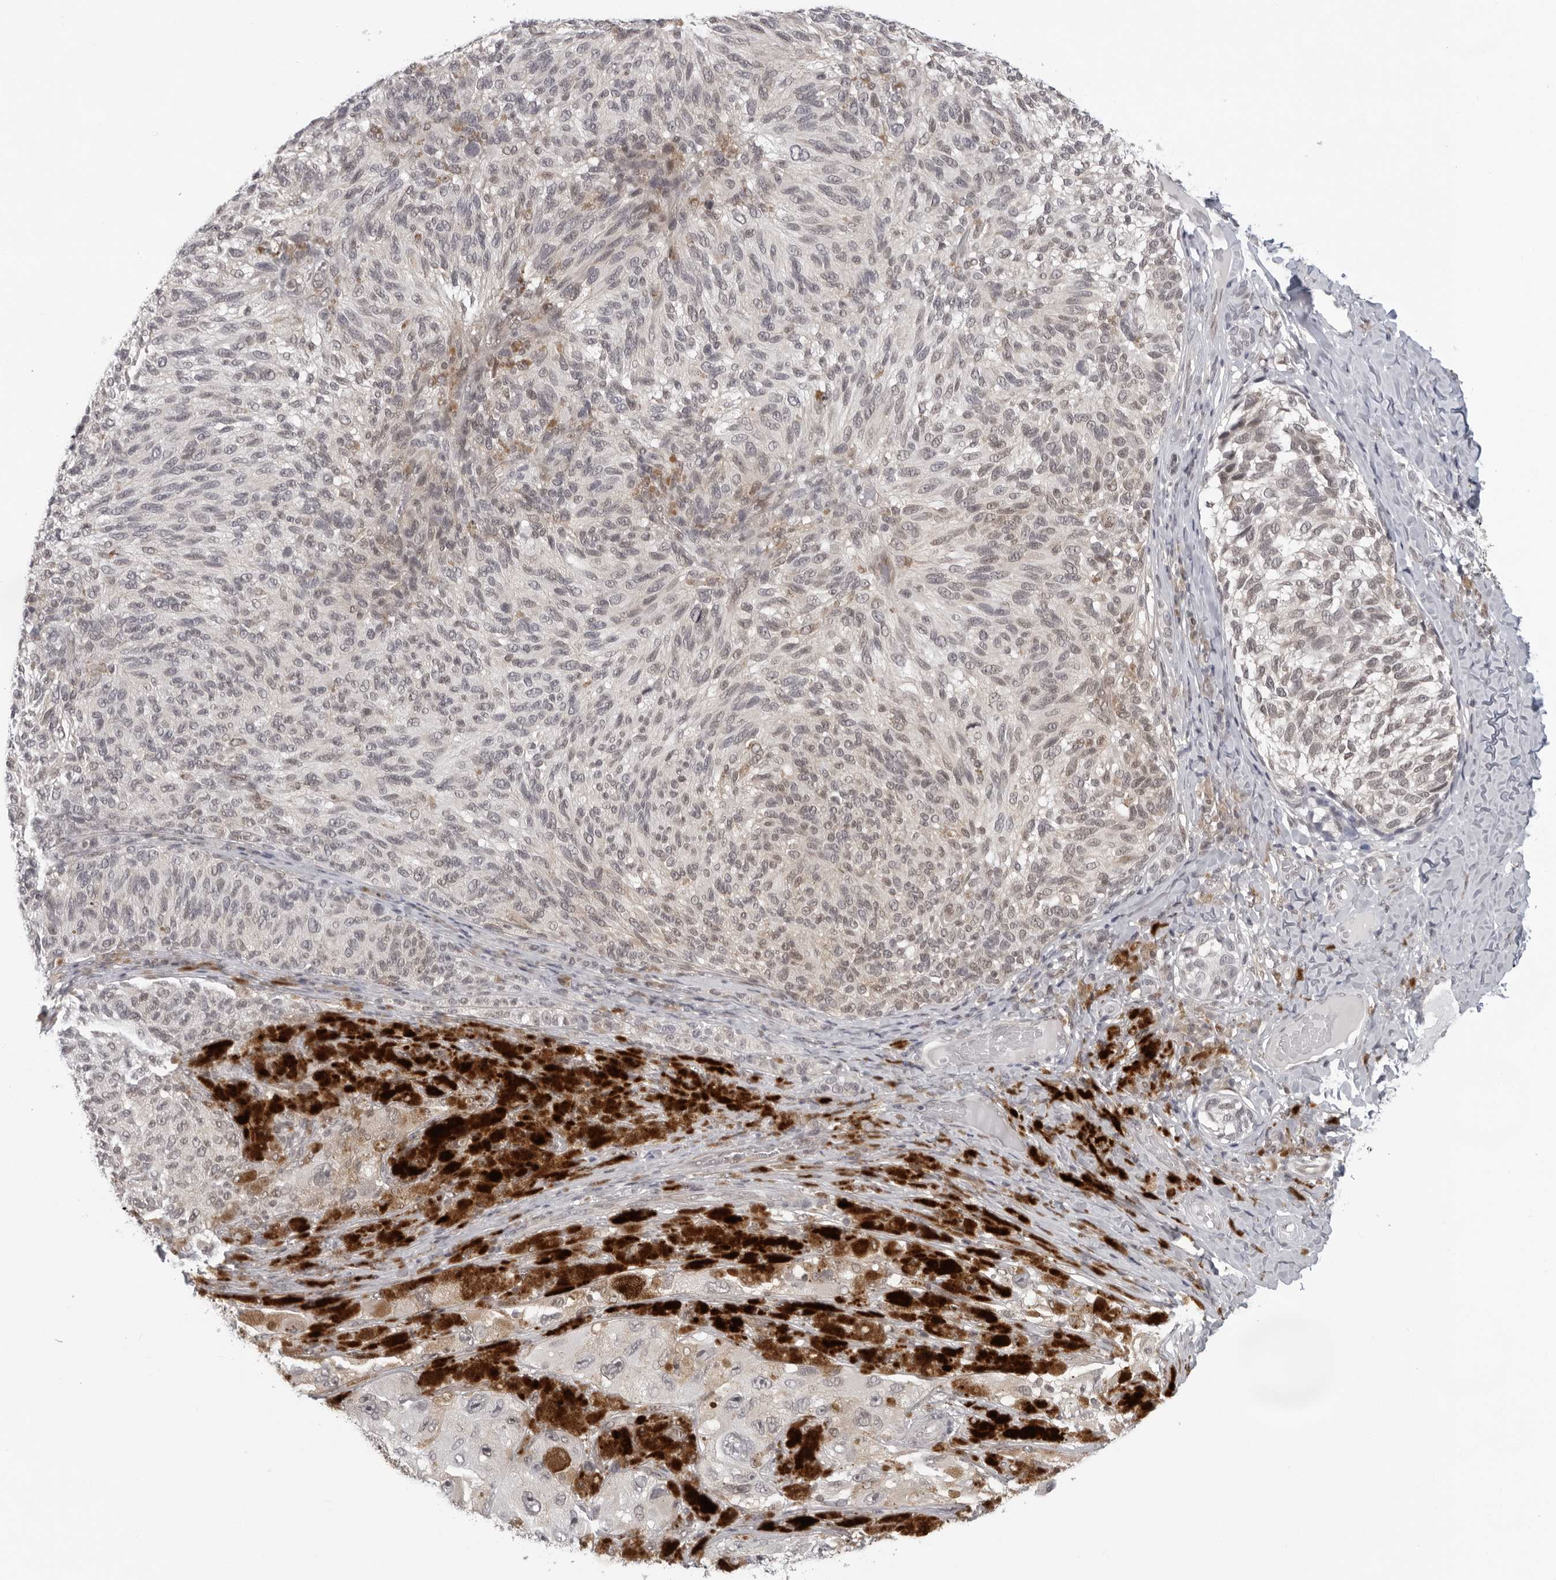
{"staining": {"intensity": "weak", "quantity": "<25%", "location": "cytoplasmic/membranous"}, "tissue": "melanoma", "cell_type": "Tumor cells", "image_type": "cancer", "snomed": [{"axis": "morphology", "description": "Malignant melanoma, NOS"}, {"axis": "topography", "description": "Skin"}], "caption": "This is an immunohistochemistry micrograph of human malignant melanoma. There is no positivity in tumor cells.", "gene": "CASP7", "patient": {"sex": "female", "age": 73}}